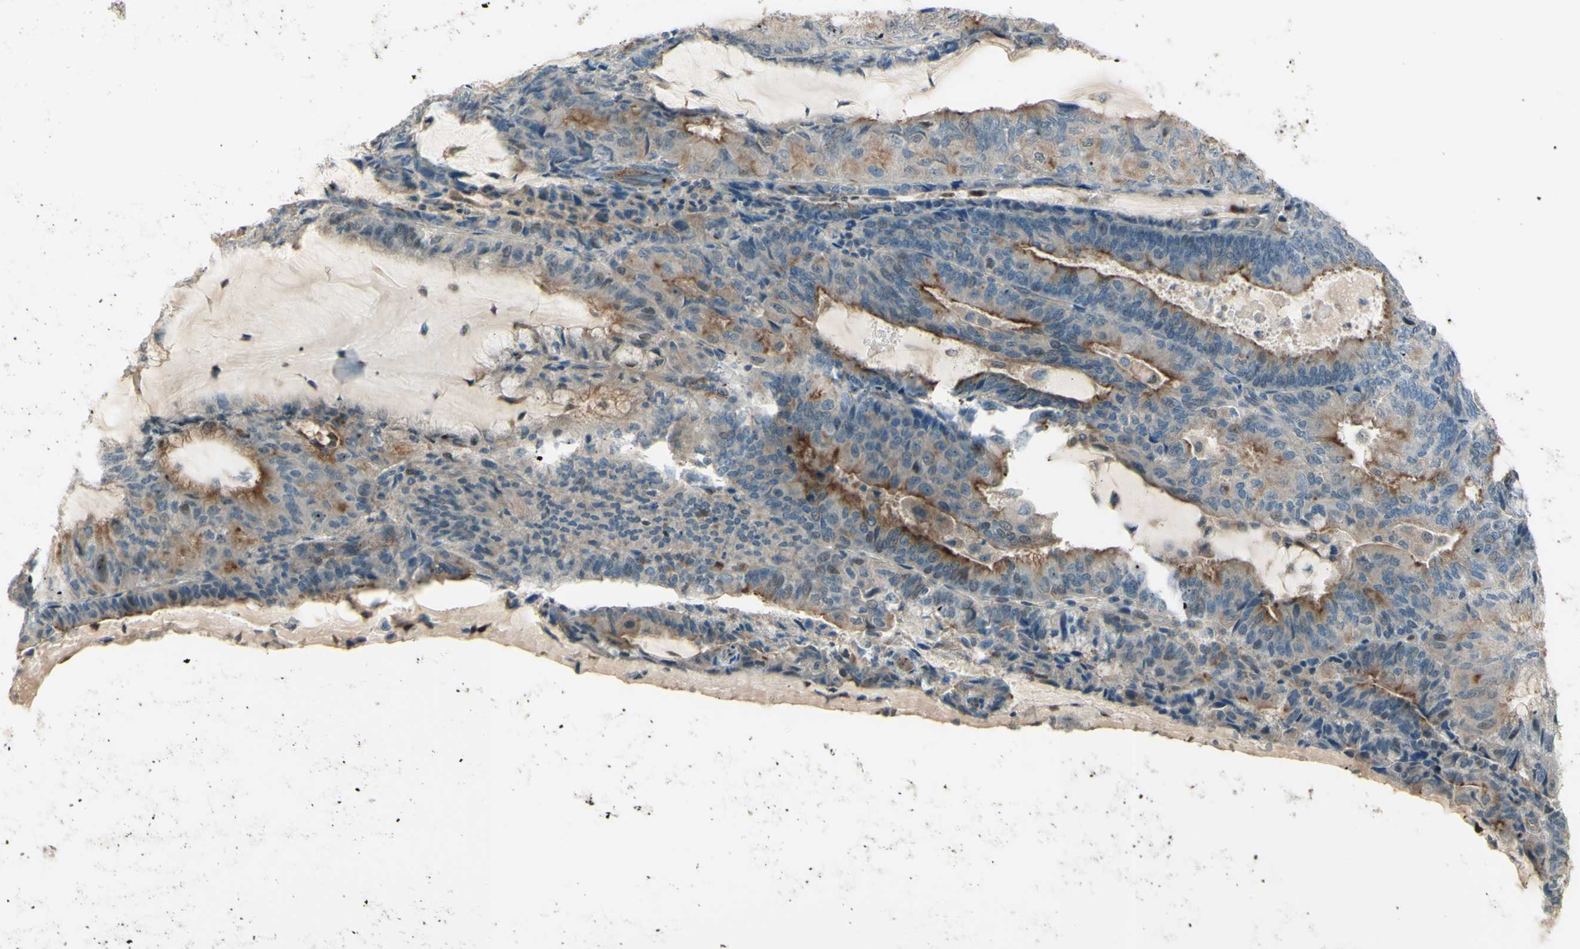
{"staining": {"intensity": "moderate", "quantity": "25%-75%", "location": "cytoplasmic/membranous"}, "tissue": "endometrial cancer", "cell_type": "Tumor cells", "image_type": "cancer", "snomed": [{"axis": "morphology", "description": "Adenocarcinoma, NOS"}, {"axis": "topography", "description": "Endometrium"}], "caption": "An image showing moderate cytoplasmic/membranous staining in about 25%-75% of tumor cells in endometrial cancer (adenocarcinoma), as visualized by brown immunohistochemical staining.", "gene": "LMTK2", "patient": {"sex": "female", "age": 81}}